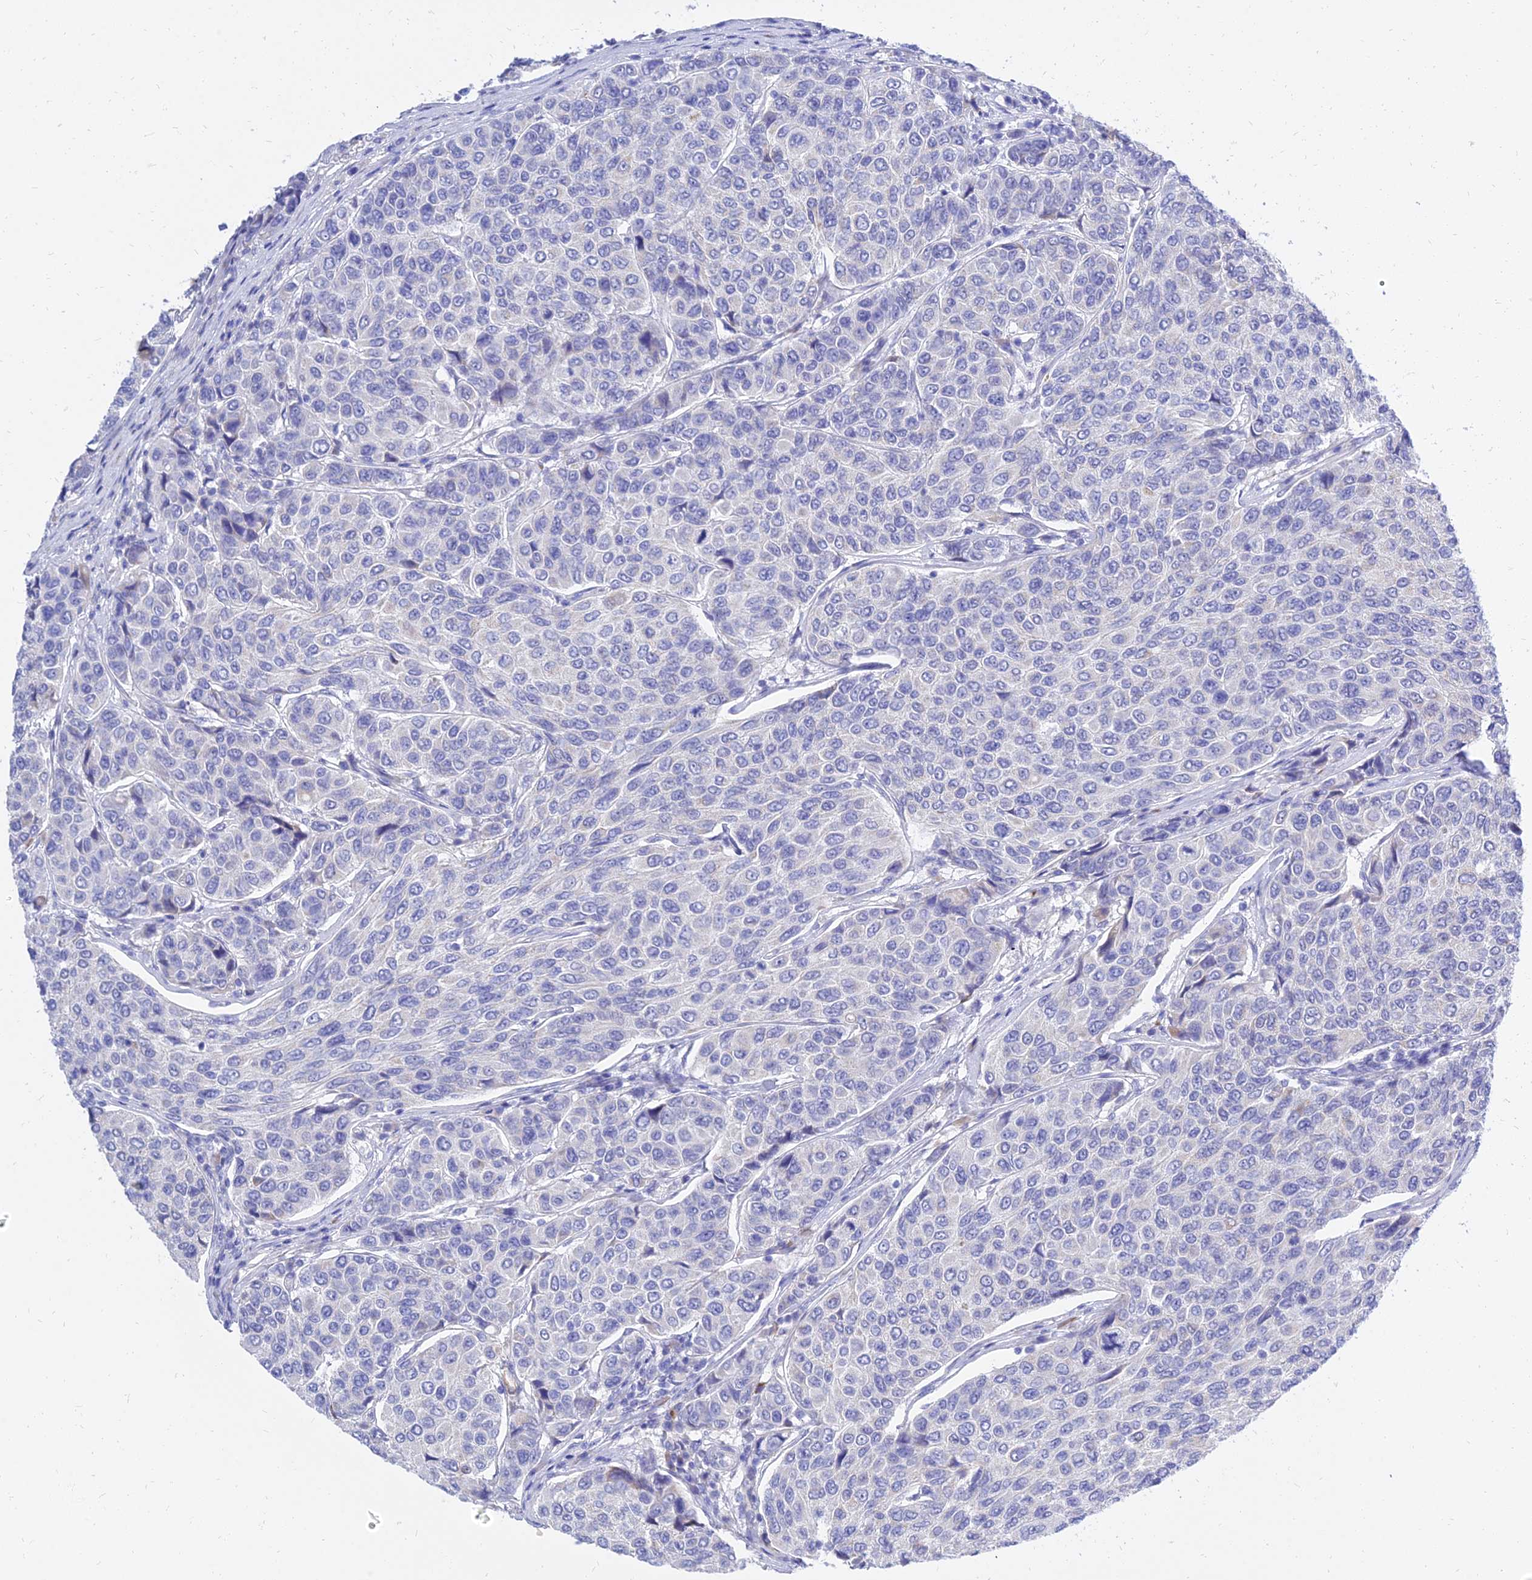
{"staining": {"intensity": "negative", "quantity": "none", "location": "none"}, "tissue": "breast cancer", "cell_type": "Tumor cells", "image_type": "cancer", "snomed": [{"axis": "morphology", "description": "Duct carcinoma"}, {"axis": "topography", "description": "Breast"}], "caption": "High power microscopy photomicrograph of an immunohistochemistry (IHC) photomicrograph of infiltrating ductal carcinoma (breast), revealing no significant expression in tumor cells.", "gene": "PKN3", "patient": {"sex": "female", "age": 55}}